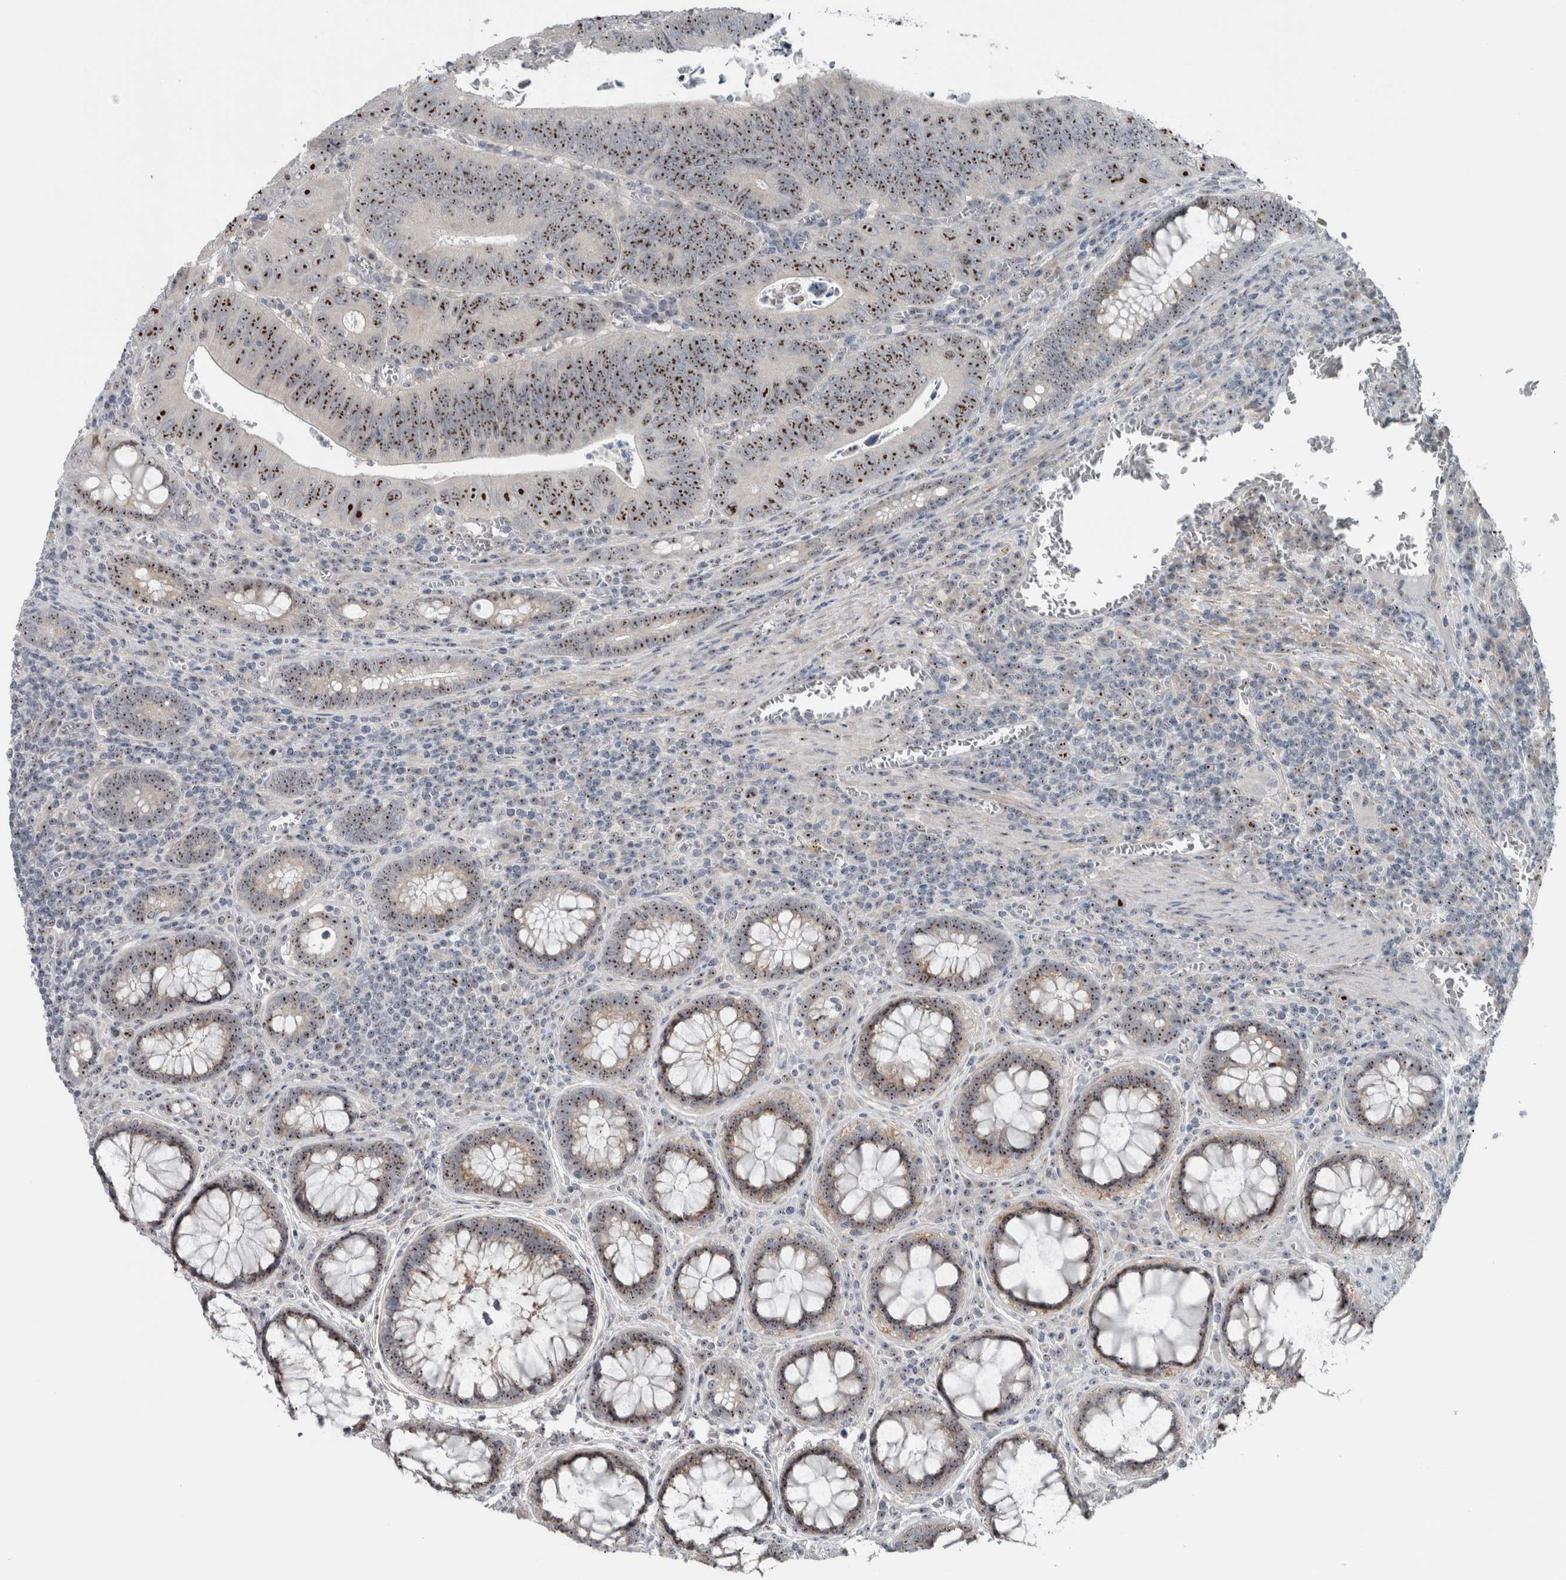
{"staining": {"intensity": "moderate", "quantity": ">75%", "location": "nuclear"}, "tissue": "colorectal cancer", "cell_type": "Tumor cells", "image_type": "cancer", "snomed": [{"axis": "morphology", "description": "Inflammation, NOS"}, {"axis": "morphology", "description": "Adenocarcinoma, NOS"}, {"axis": "topography", "description": "Colon"}], "caption": "This is an image of IHC staining of adenocarcinoma (colorectal), which shows moderate staining in the nuclear of tumor cells.", "gene": "UTP6", "patient": {"sex": "male", "age": 72}}